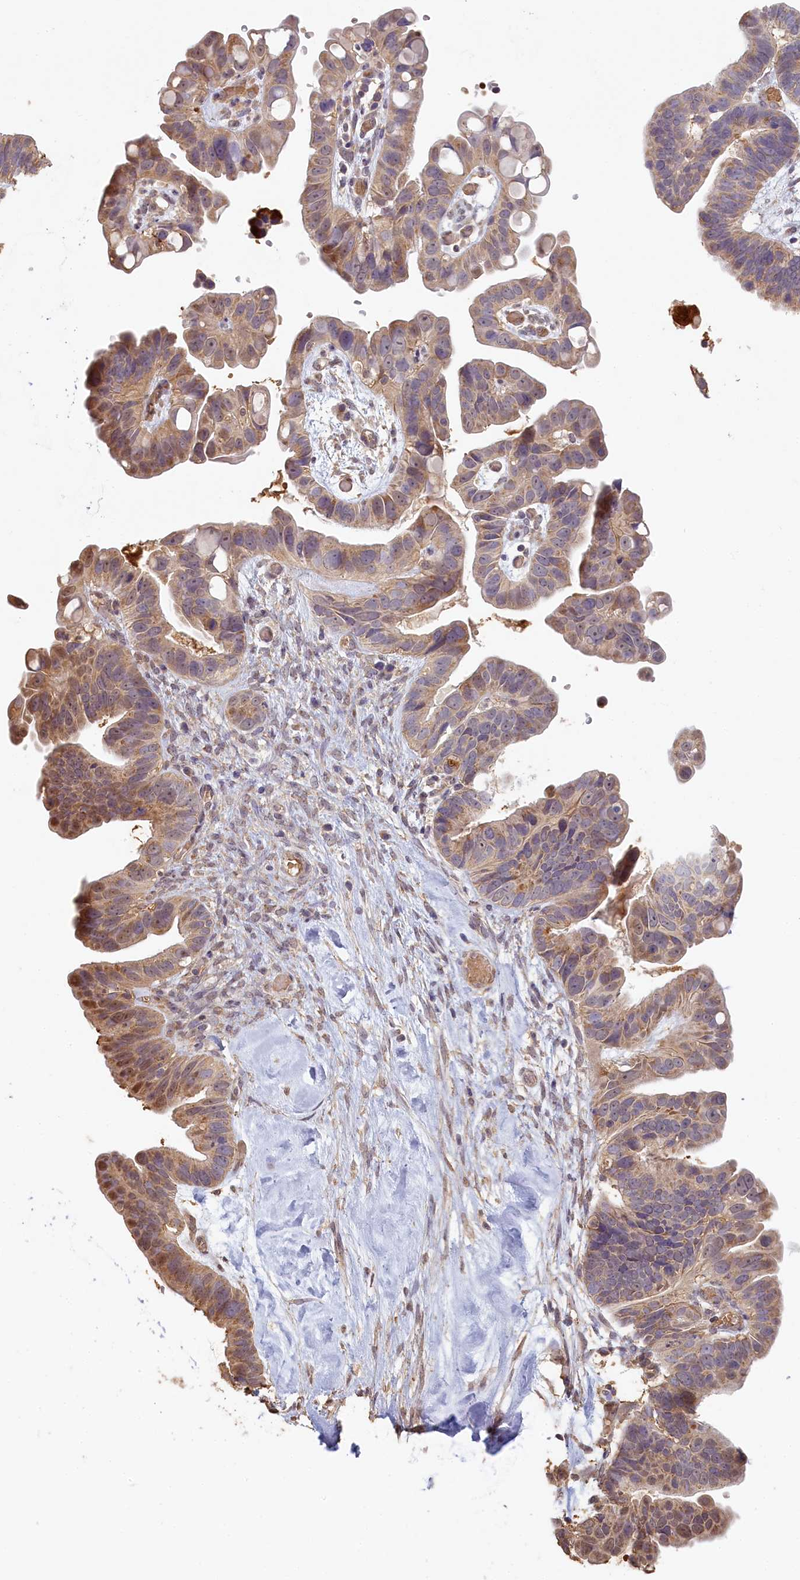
{"staining": {"intensity": "weak", "quantity": "25%-75%", "location": "cytoplasmic/membranous"}, "tissue": "ovarian cancer", "cell_type": "Tumor cells", "image_type": "cancer", "snomed": [{"axis": "morphology", "description": "Cystadenocarcinoma, serous, NOS"}, {"axis": "topography", "description": "Ovary"}], "caption": "Serous cystadenocarcinoma (ovarian) stained for a protein (brown) reveals weak cytoplasmic/membranous positive expression in approximately 25%-75% of tumor cells.", "gene": "STX16", "patient": {"sex": "female", "age": 56}}